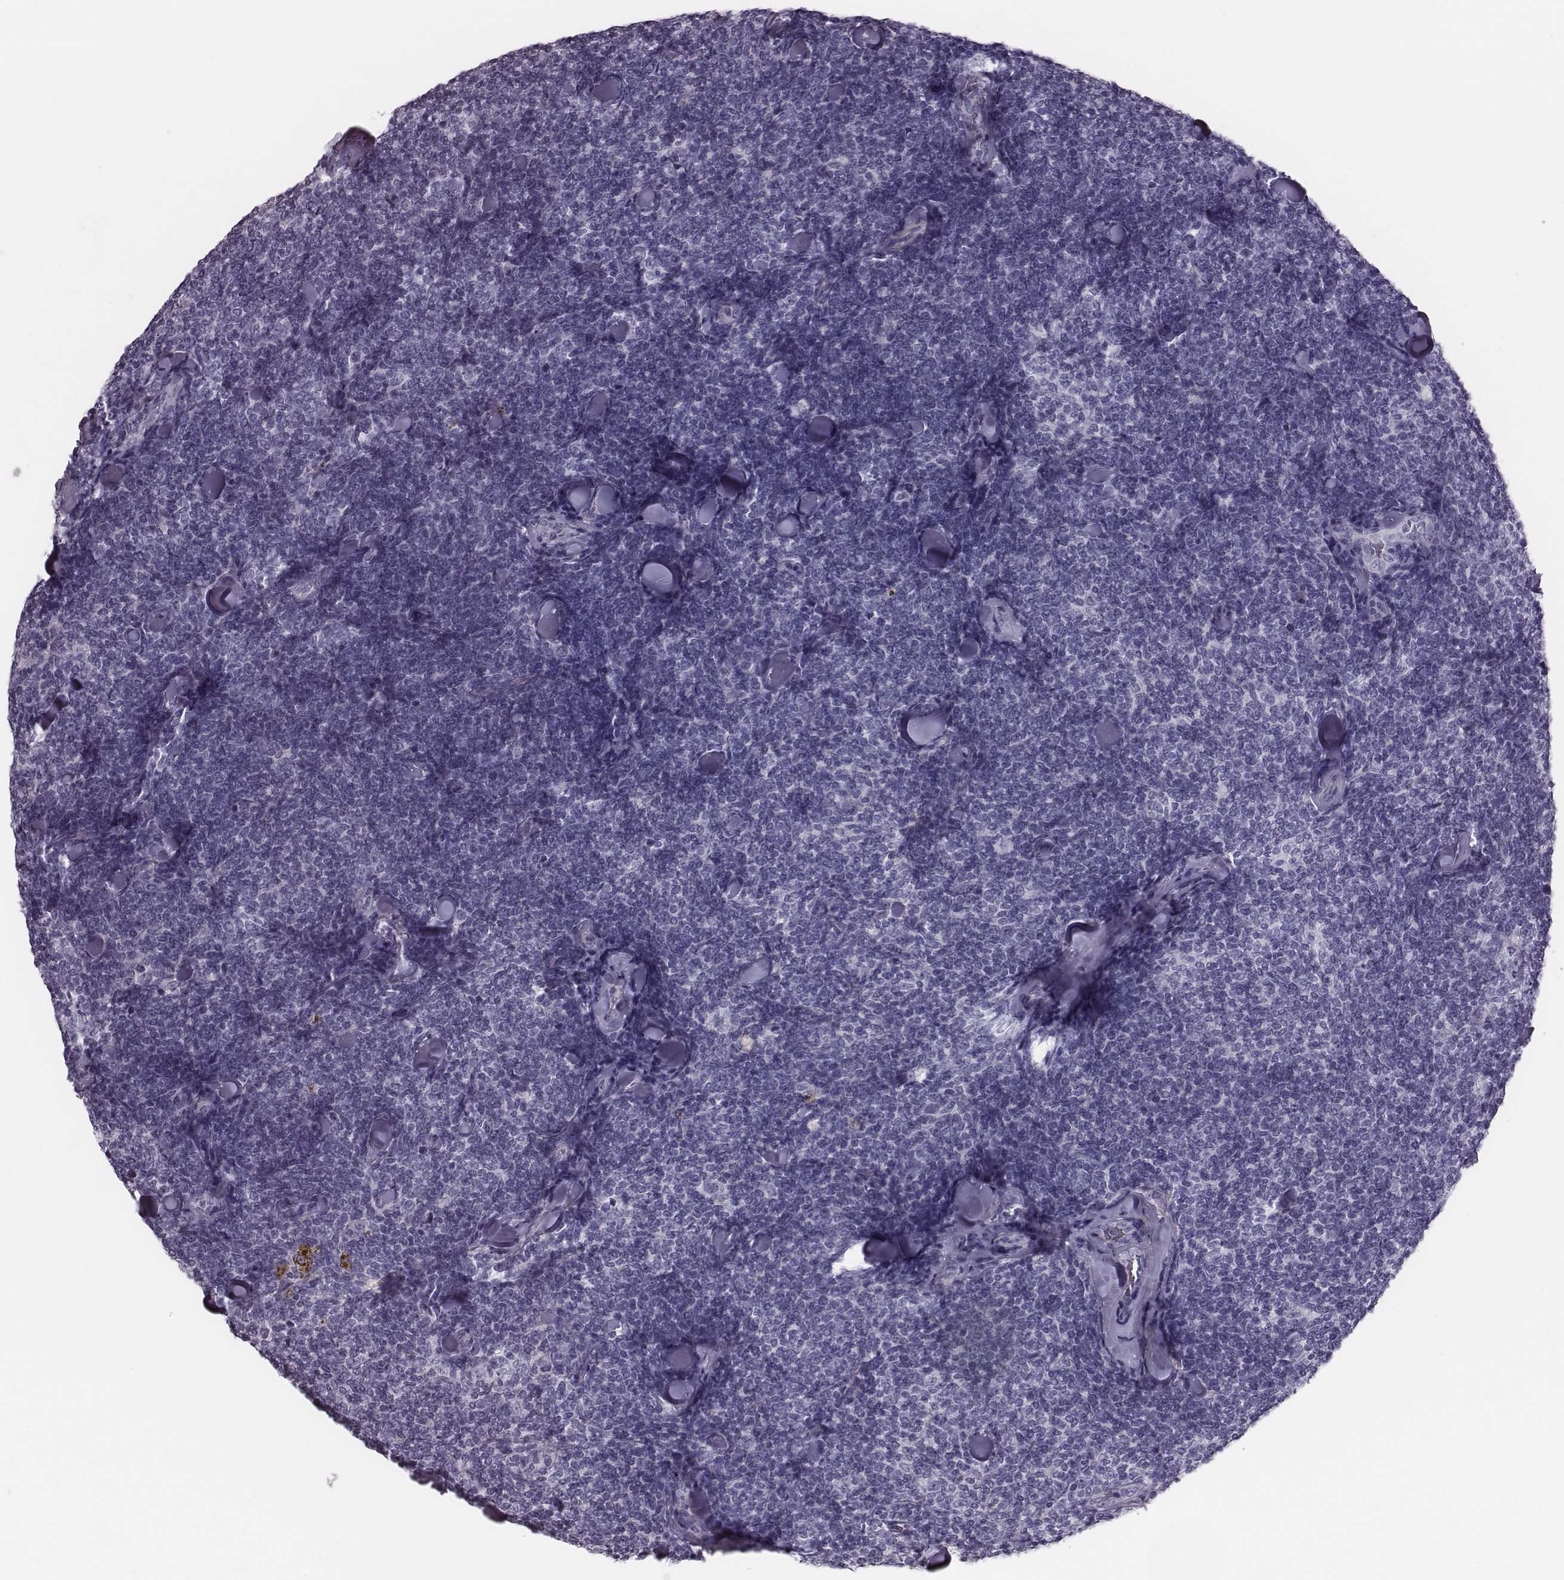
{"staining": {"intensity": "negative", "quantity": "none", "location": "none"}, "tissue": "lymphoma", "cell_type": "Tumor cells", "image_type": "cancer", "snomed": [{"axis": "morphology", "description": "Malignant lymphoma, non-Hodgkin's type, Low grade"}, {"axis": "topography", "description": "Lymph node"}], "caption": "A histopathology image of human lymphoma is negative for staining in tumor cells. Brightfield microscopy of immunohistochemistry (IHC) stained with DAB (brown) and hematoxylin (blue), captured at high magnification.", "gene": "CRISP1", "patient": {"sex": "female", "age": 56}}